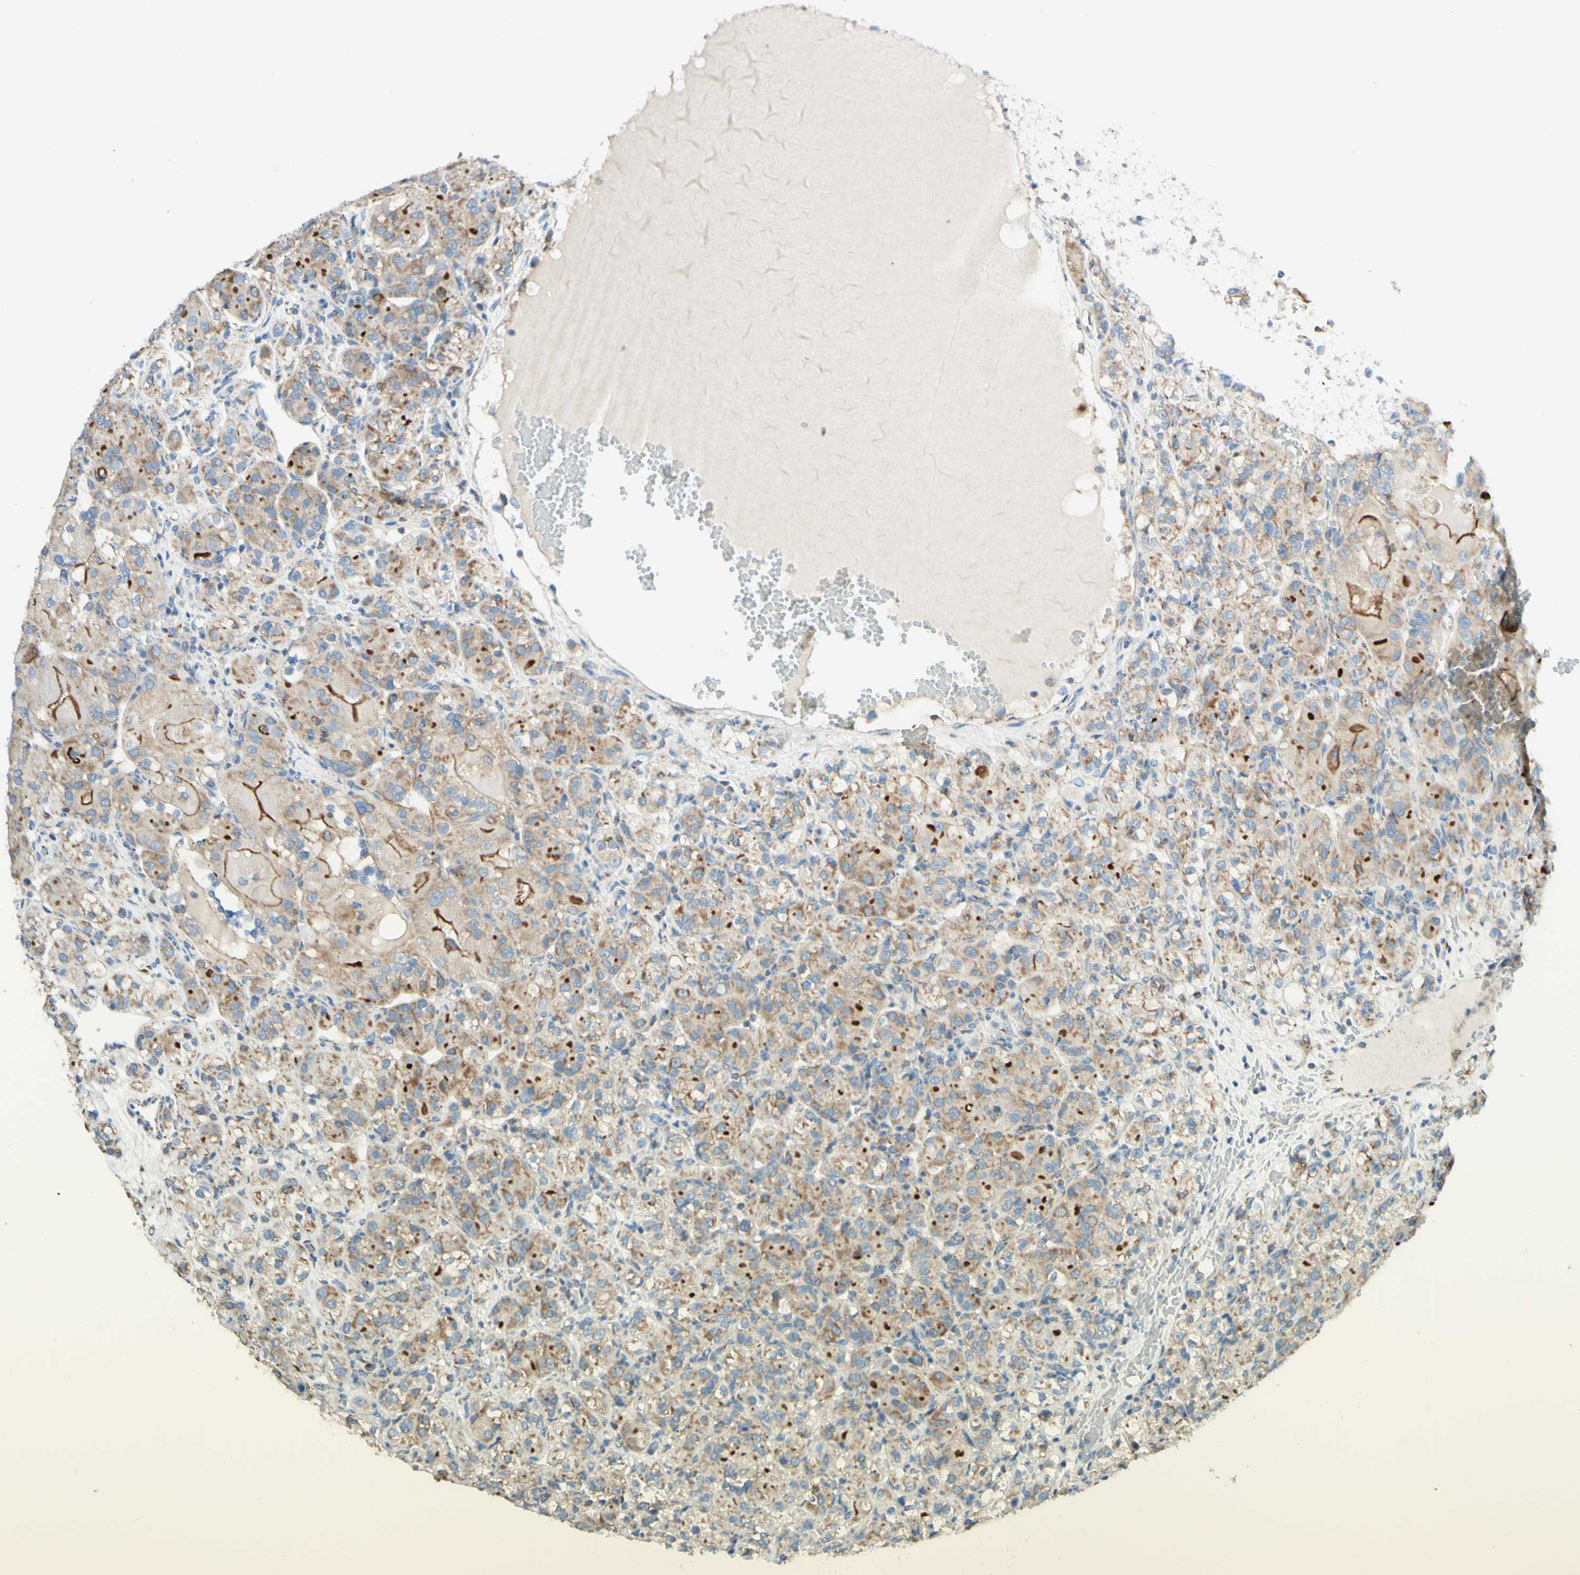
{"staining": {"intensity": "moderate", "quantity": ">75%", "location": "cytoplasmic/membranous"}, "tissue": "renal cancer", "cell_type": "Tumor cells", "image_type": "cancer", "snomed": [{"axis": "morphology", "description": "Adenocarcinoma, NOS"}, {"axis": "topography", "description": "Kidney"}], "caption": "Tumor cells reveal moderate cytoplasmic/membranous expression in about >75% of cells in renal cancer (adenocarcinoma). Nuclei are stained in blue.", "gene": "ARMC10", "patient": {"sex": "male", "age": 61}}